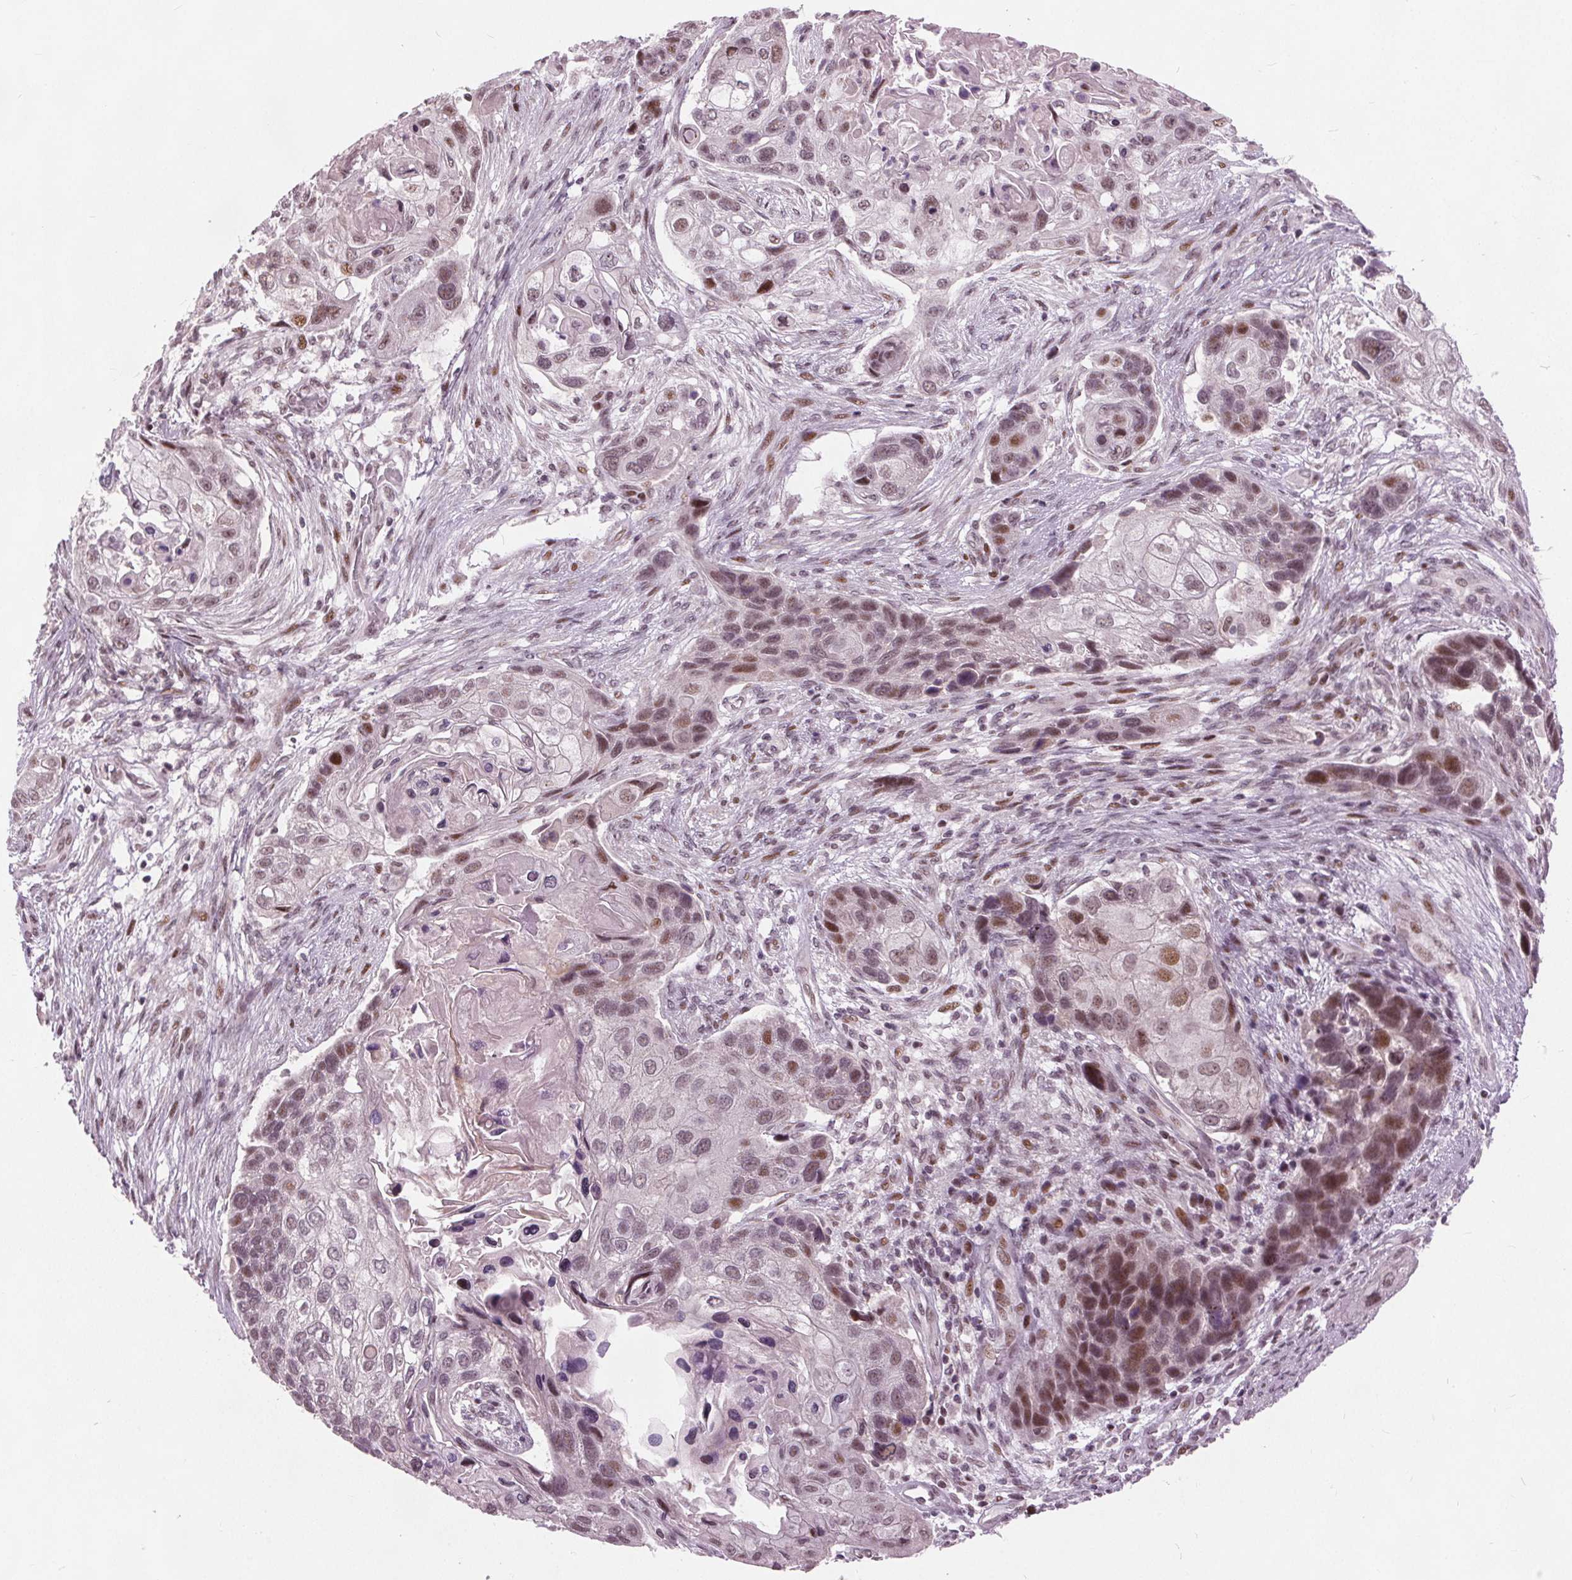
{"staining": {"intensity": "moderate", "quantity": ">75%", "location": "nuclear"}, "tissue": "lung cancer", "cell_type": "Tumor cells", "image_type": "cancer", "snomed": [{"axis": "morphology", "description": "Squamous cell carcinoma, NOS"}, {"axis": "topography", "description": "Lung"}], "caption": "Immunohistochemistry (IHC) staining of squamous cell carcinoma (lung), which demonstrates medium levels of moderate nuclear staining in about >75% of tumor cells indicating moderate nuclear protein positivity. The staining was performed using DAB (3,3'-diaminobenzidine) (brown) for protein detection and nuclei were counterstained in hematoxylin (blue).", "gene": "TTC34", "patient": {"sex": "male", "age": 69}}